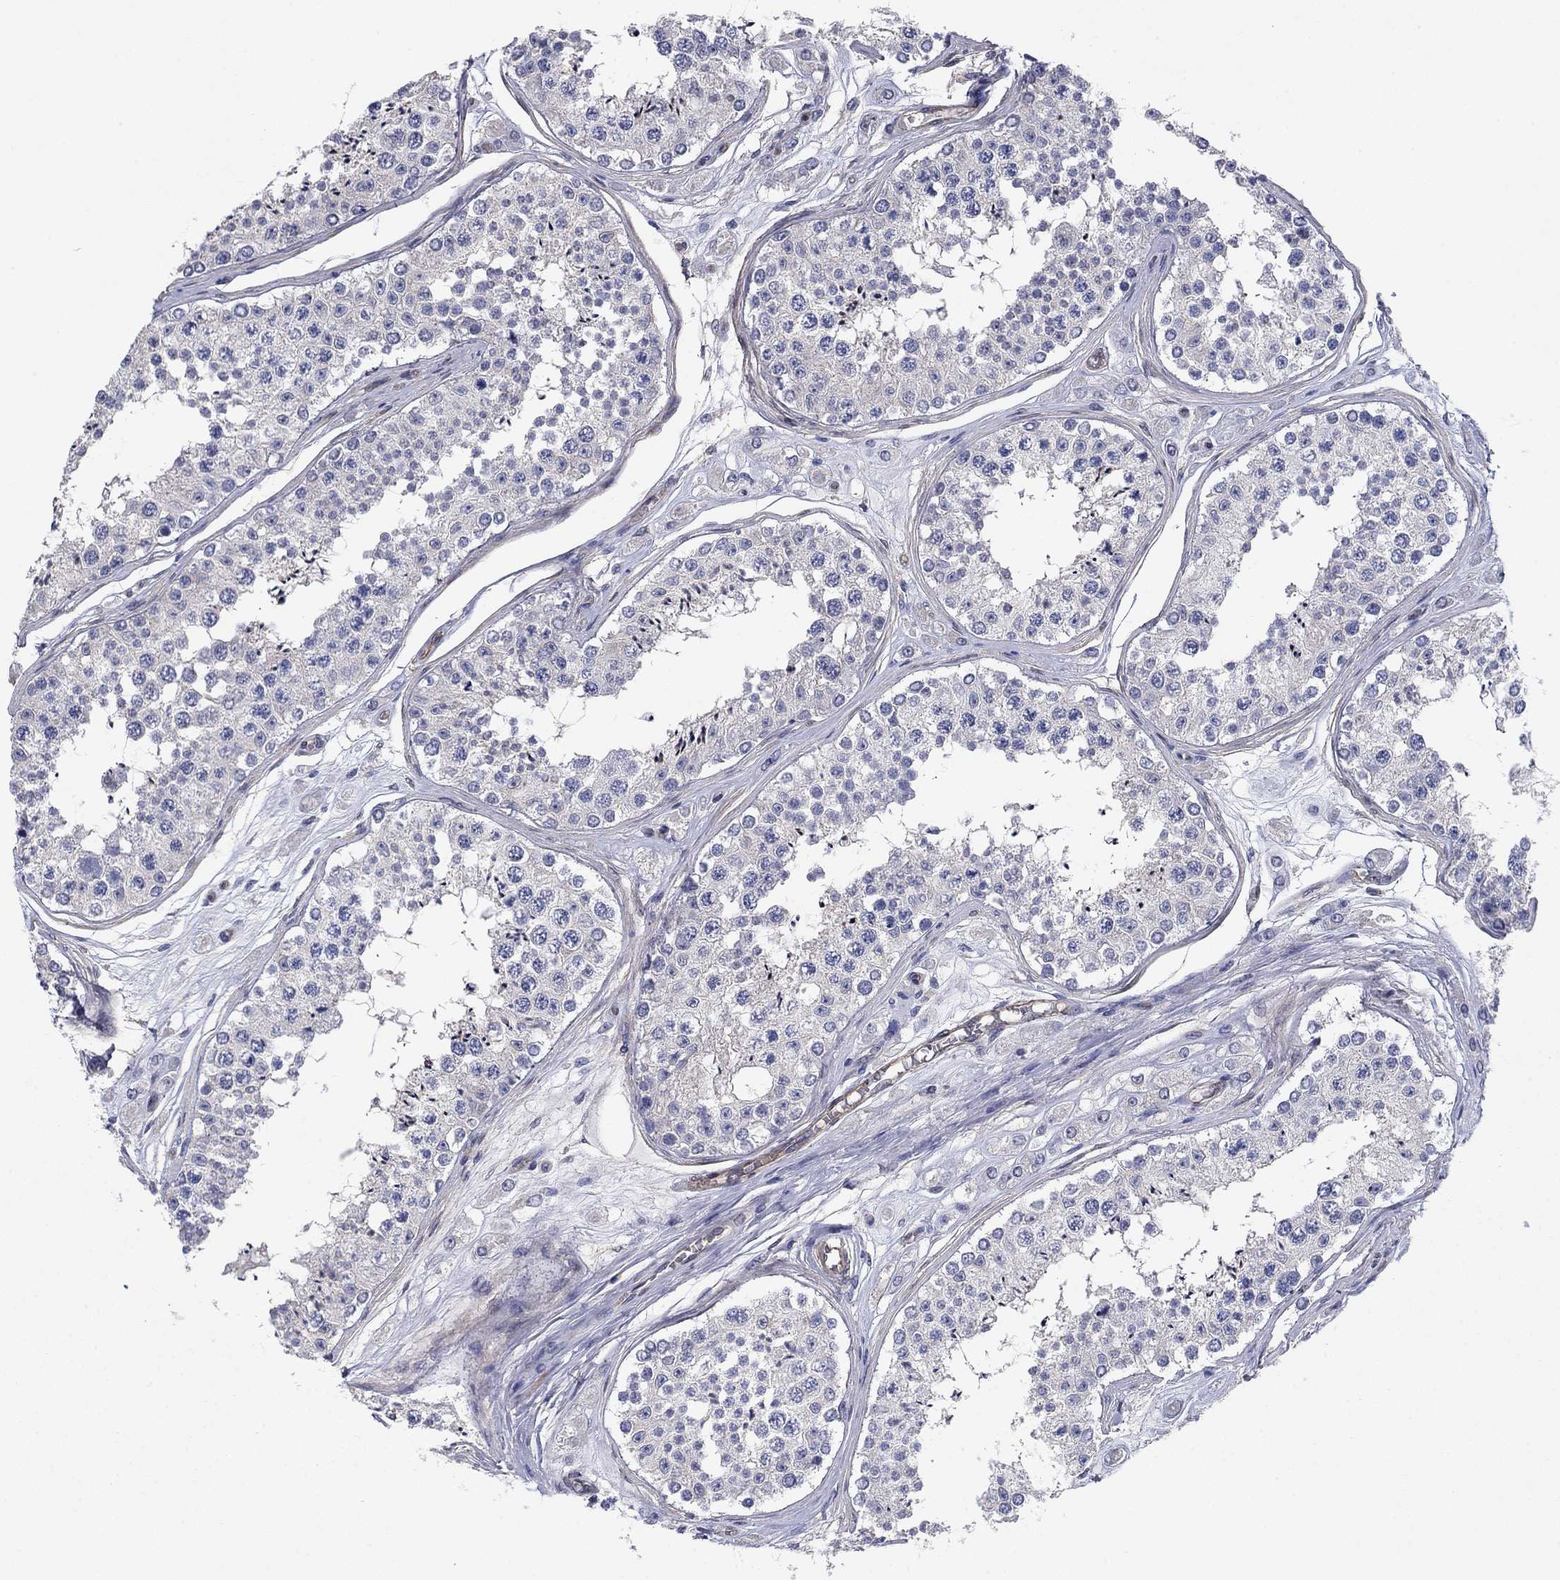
{"staining": {"intensity": "negative", "quantity": "none", "location": "none"}, "tissue": "testis", "cell_type": "Cells in seminiferous ducts", "image_type": "normal", "snomed": [{"axis": "morphology", "description": "Normal tissue, NOS"}, {"axis": "topography", "description": "Testis"}], "caption": "This image is of normal testis stained with immunohistochemistry (IHC) to label a protein in brown with the nuclei are counter-stained blue. There is no expression in cells in seminiferous ducts.", "gene": "PSD4", "patient": {"sex": "male", "age": 25}}